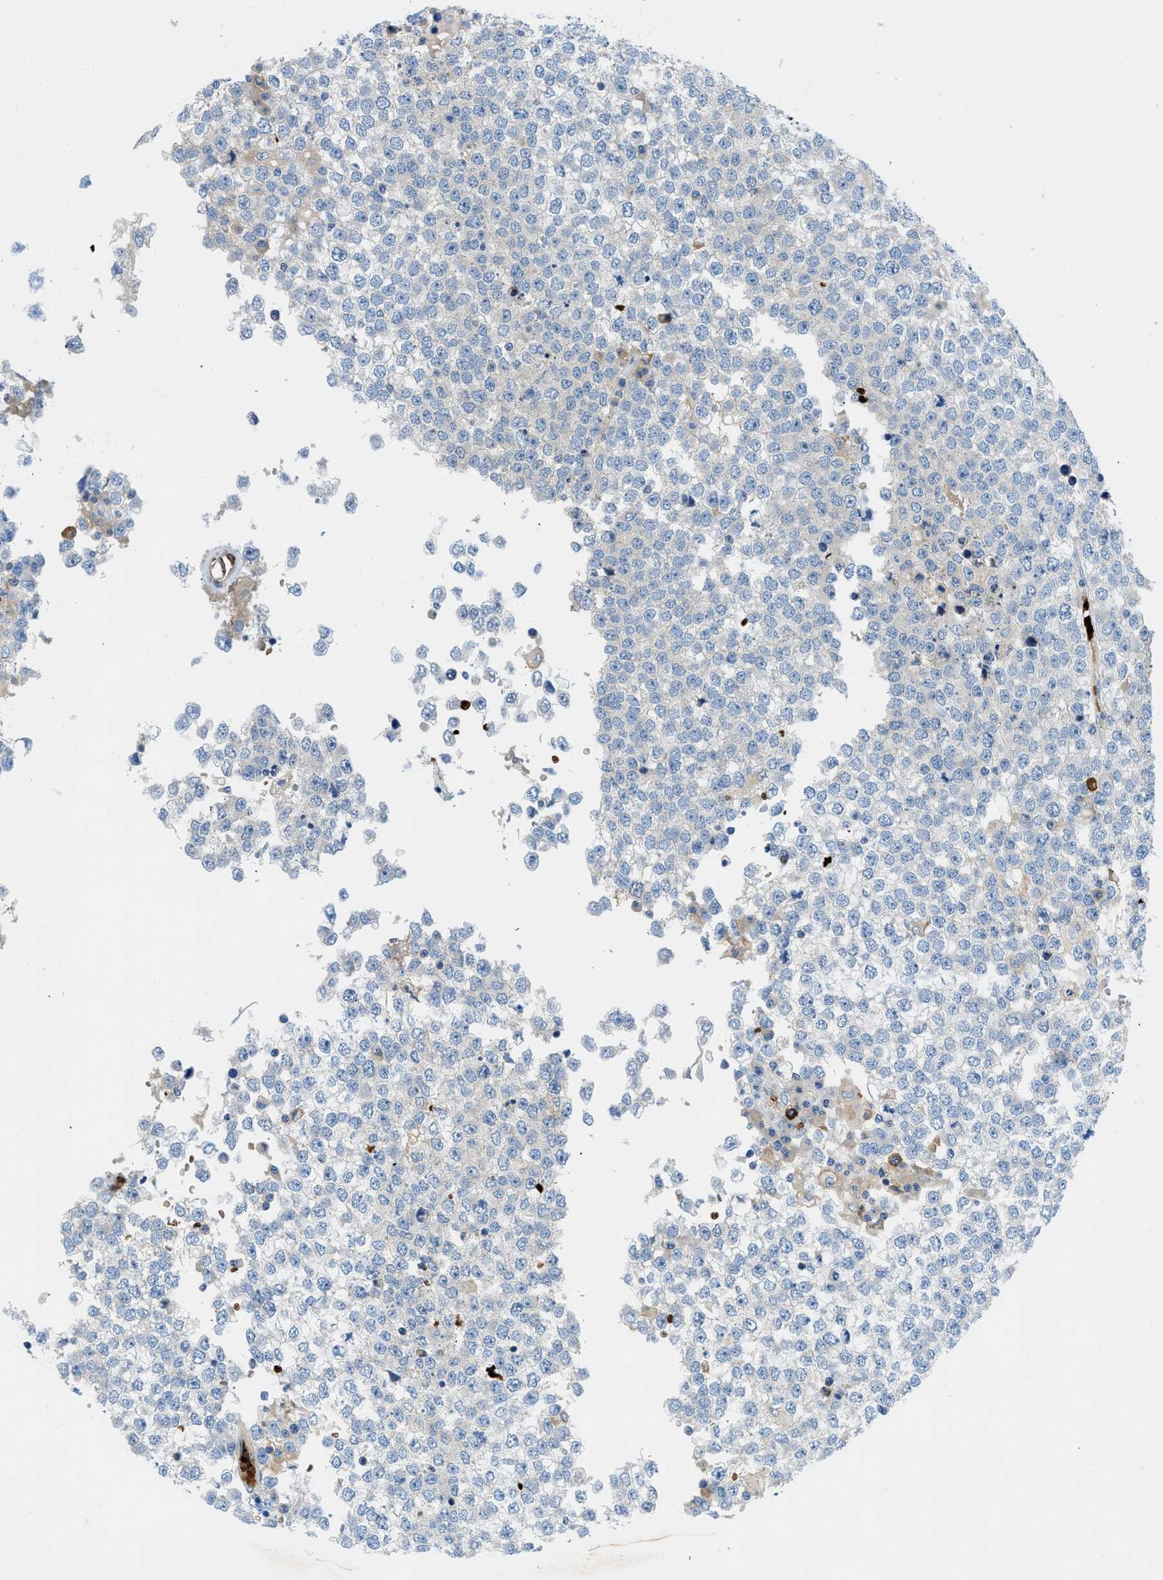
{"staining": {"intensity": "negative", "quantity": "none", "location": "none"}, "tissue": "testis cancer", "cell_type": "Tumor cells", "image_type": "cancer", "snomed": [{"axis": "morphology", "description": "Seminoma, NOS"}, {"axis": "topography", "description": "Testis"}], "caption": "Seminoma (testis) was stained to show a protein in brown. There is no significant expression in tumor cells.", "gene": "ZNF831", "patient": {"sex": "male", "age": 65}}